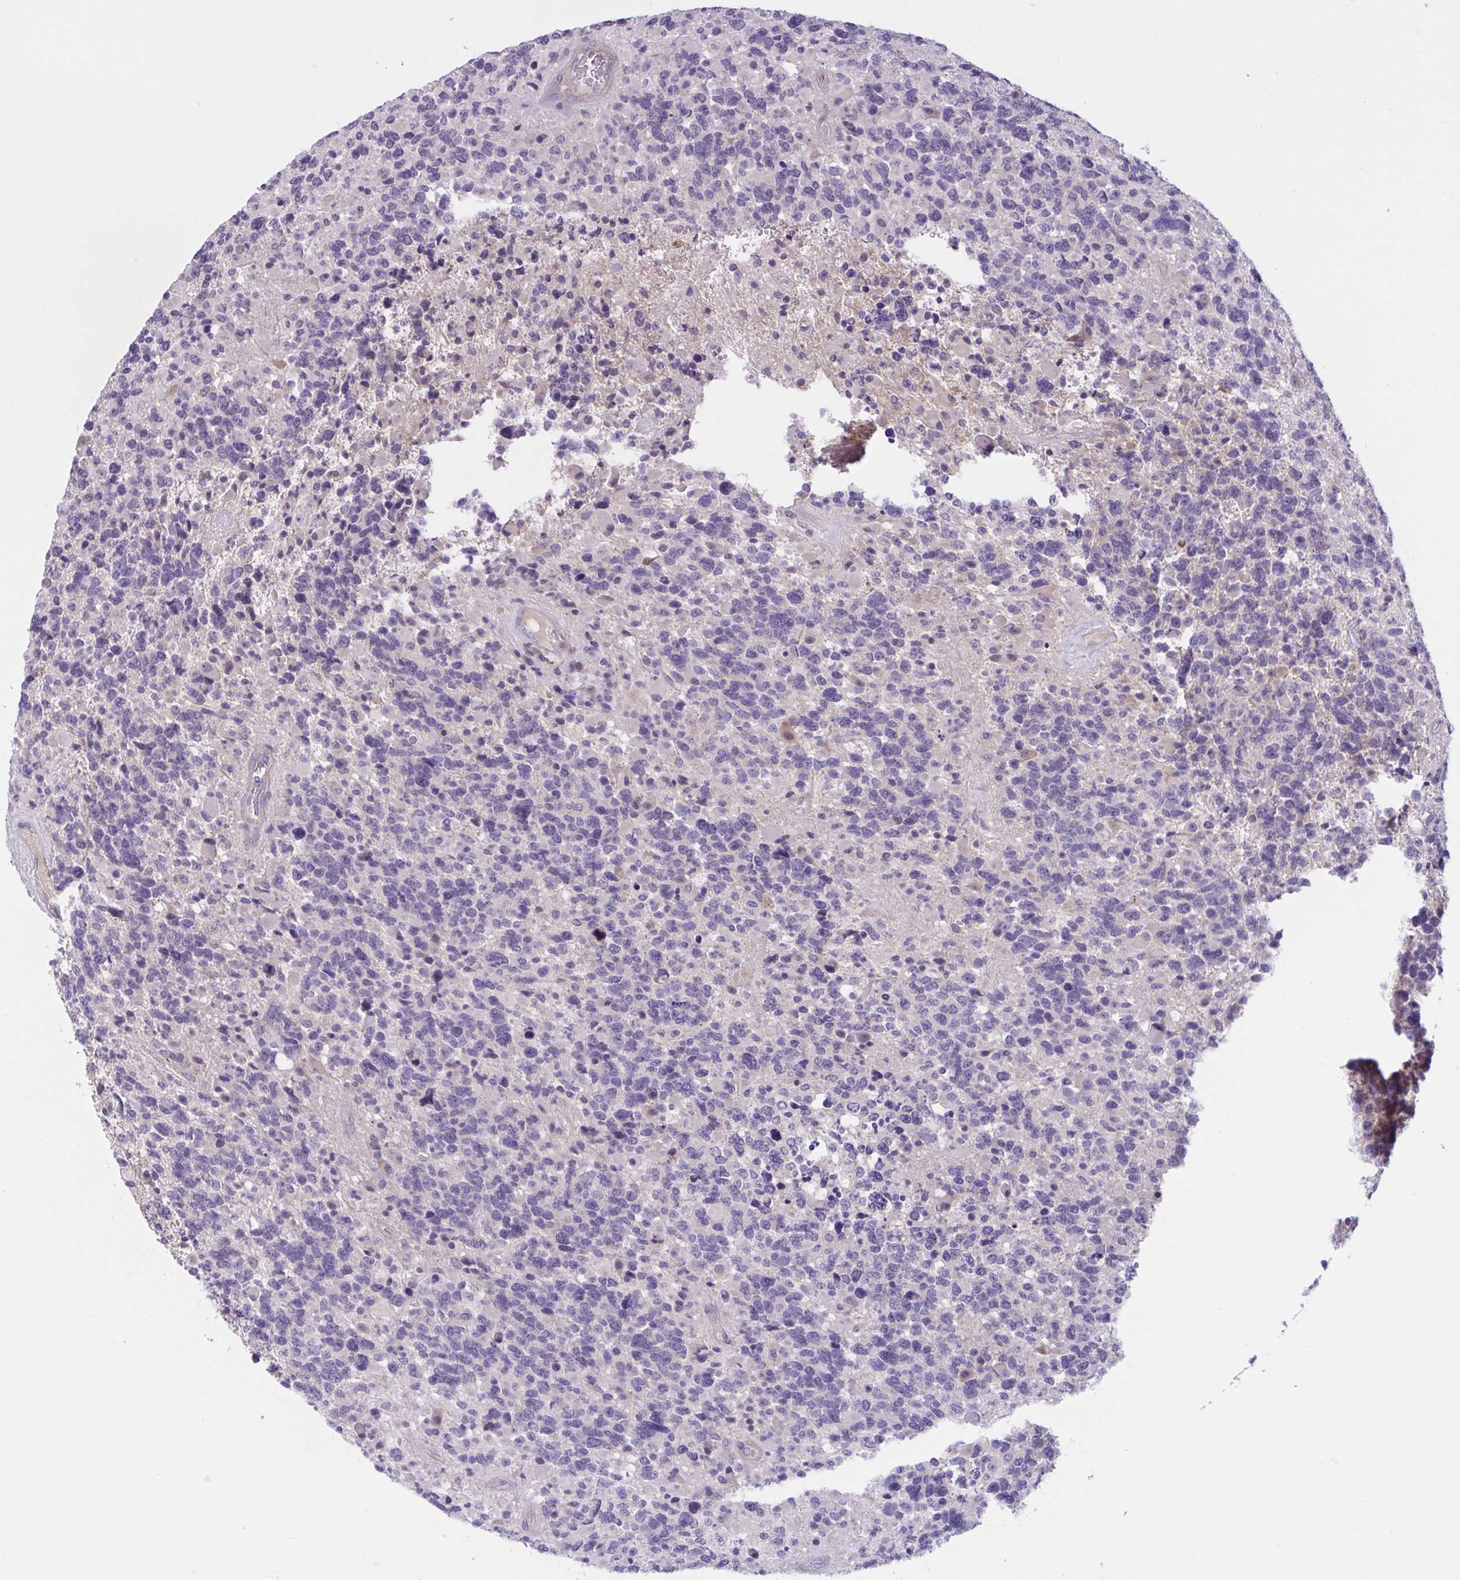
{"staining": {"intensity": "negative", "quantity": "none", "location": "none"}, "tissue": "glioma", "cell_type": "Tumor cells", "image_type": "cancer", "snomed": [{"axis": "morphology", "description": "Glioma, malignant, High grade"}, {"axis": "topography", "description": "Brain"}], "caption": "Image shows no significant protein positivity in tumor cells of glioma.", "gene": "WNT9B", "patient": {"sex": "female", "age": 40}}